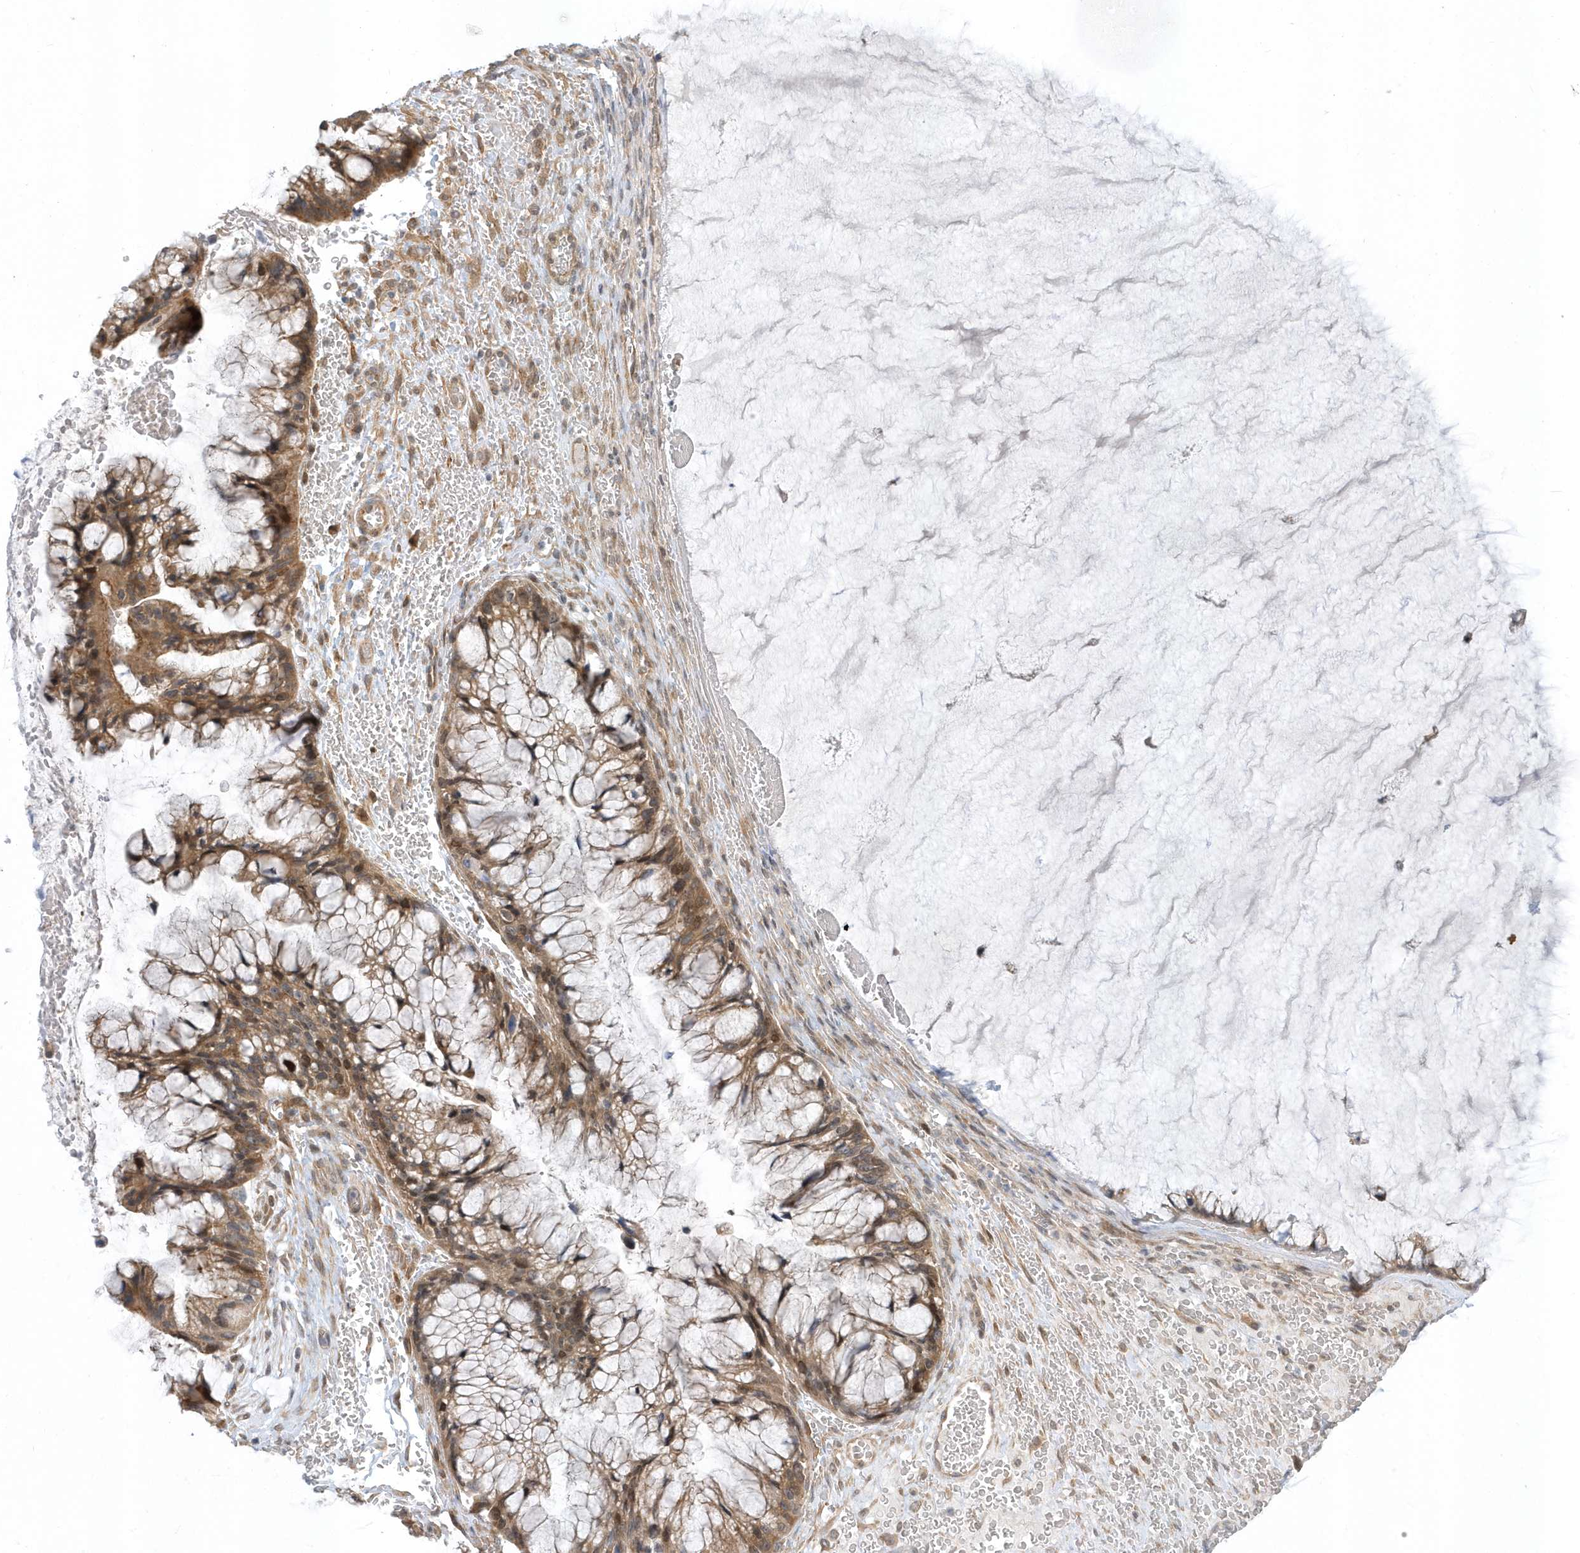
{"staining": {"intensity": "moderate", "quantity": ">75%", "location": "cytoplasmic/membranous,nuclear"}, "tissue": "ovarian cancer", "cell_type": "Tumor cells", "image_type": "cancer", "snomed": [{"axis": "morphology", "description": "Cystadenocarcinoma, mucinous, NOS"}, {"axis": "topography", "description": "Ovary"}], "caption": "A histopathology image showing moderate cytoplasmic/membranous and nuclear positivity in approximately >75% of tumor cells in ovarian cancer (mucinous cystadenocarcinoma), as visualized by brown immunohistochemical staining.", "gene": "USP53", "patient": {"sex": "female", "age": 37}}